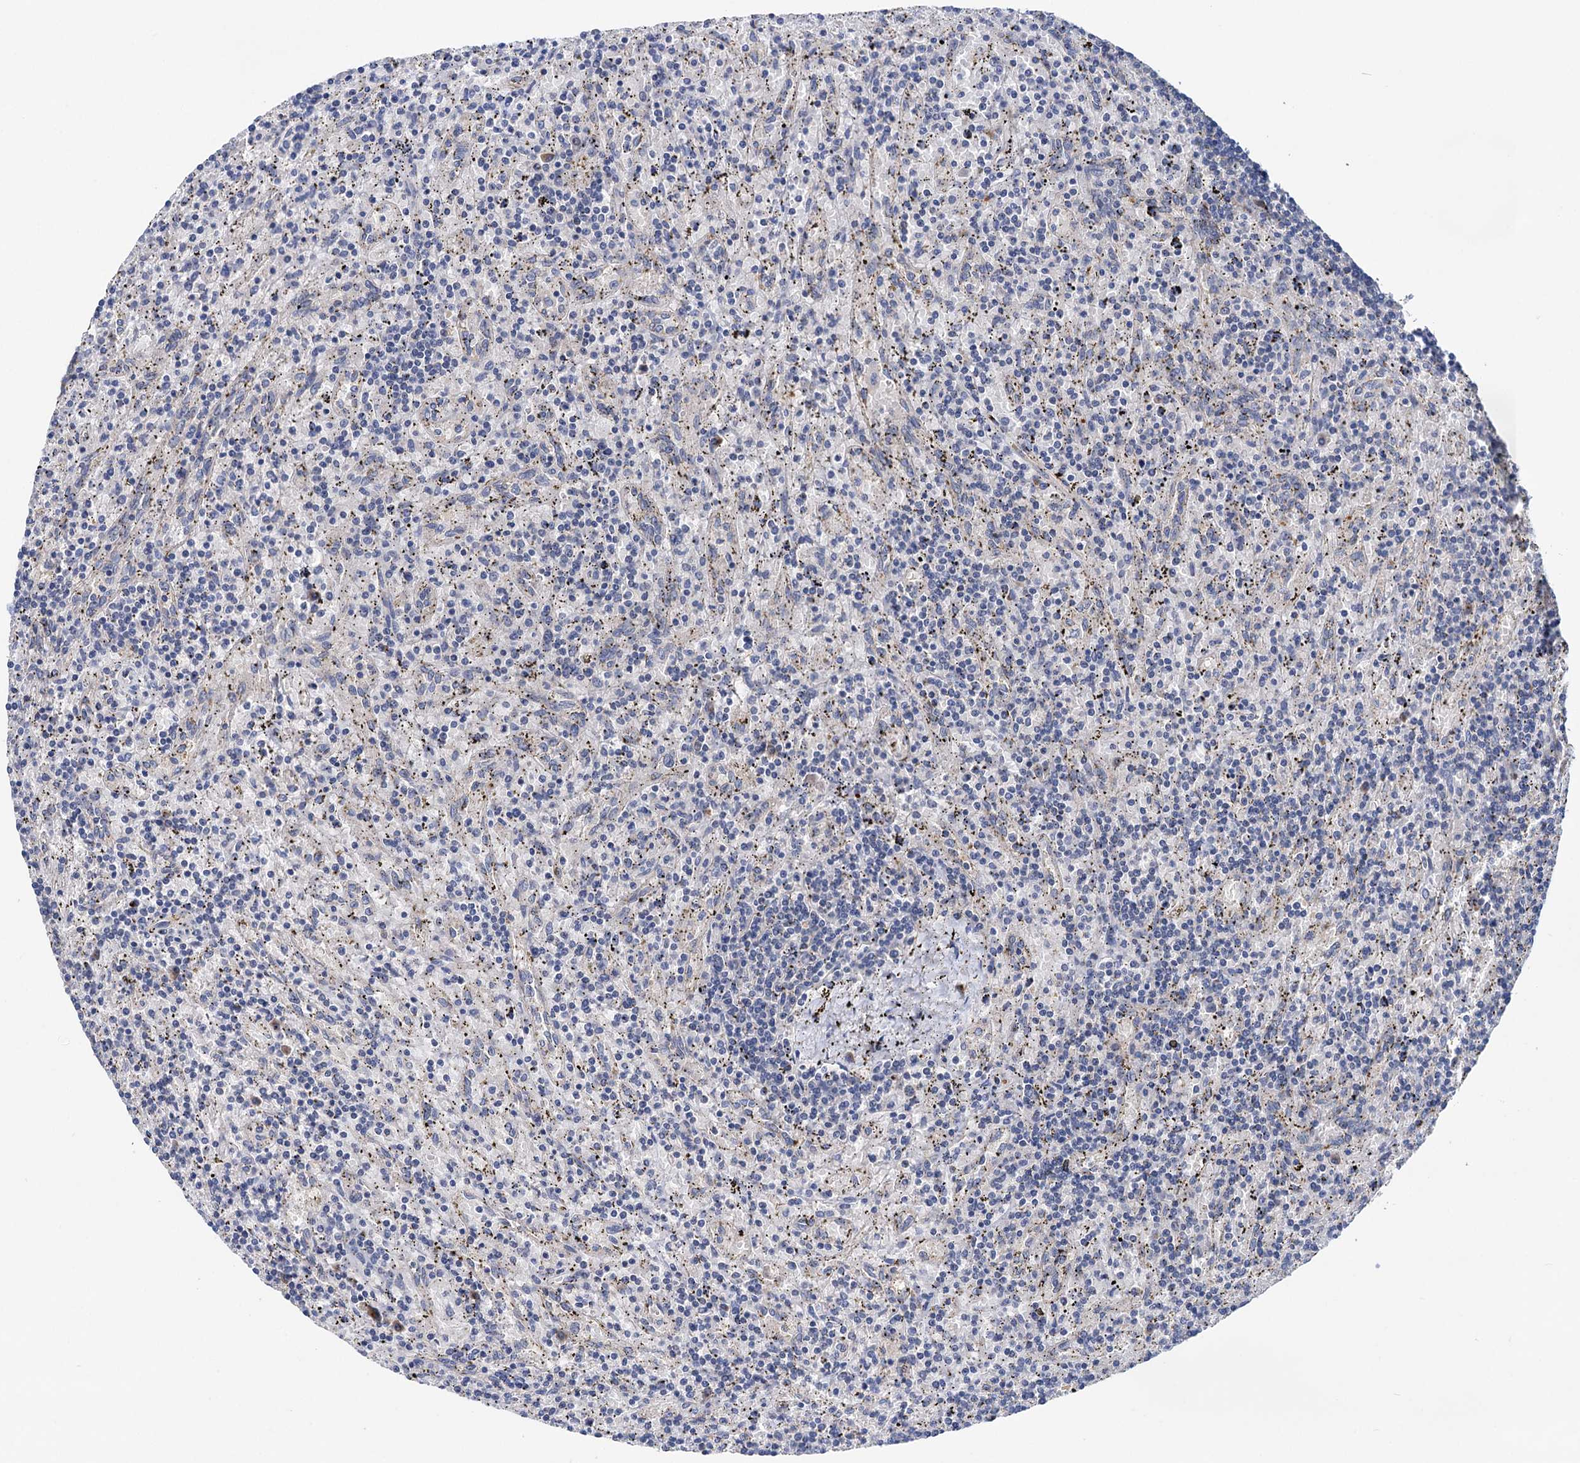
{"staining": {"intensity": "negative", "quantity": "none", "location": "none"}, "tissue": "lymphoma", "cell_type": "Tumor cells", "image_type": "cancer", "snomed": [{"axis": "morphology", "description": "Malignant lymphoma, non-Hodgkin's type, Low grade"}, {"axis": "topography", "description": "Spleen"}], "caption": "The image demonstrates no significant expression in tumor cells of lymphoma.", "gene": "ZNRD2", "patient": {"sex": "male", "age": 76}}